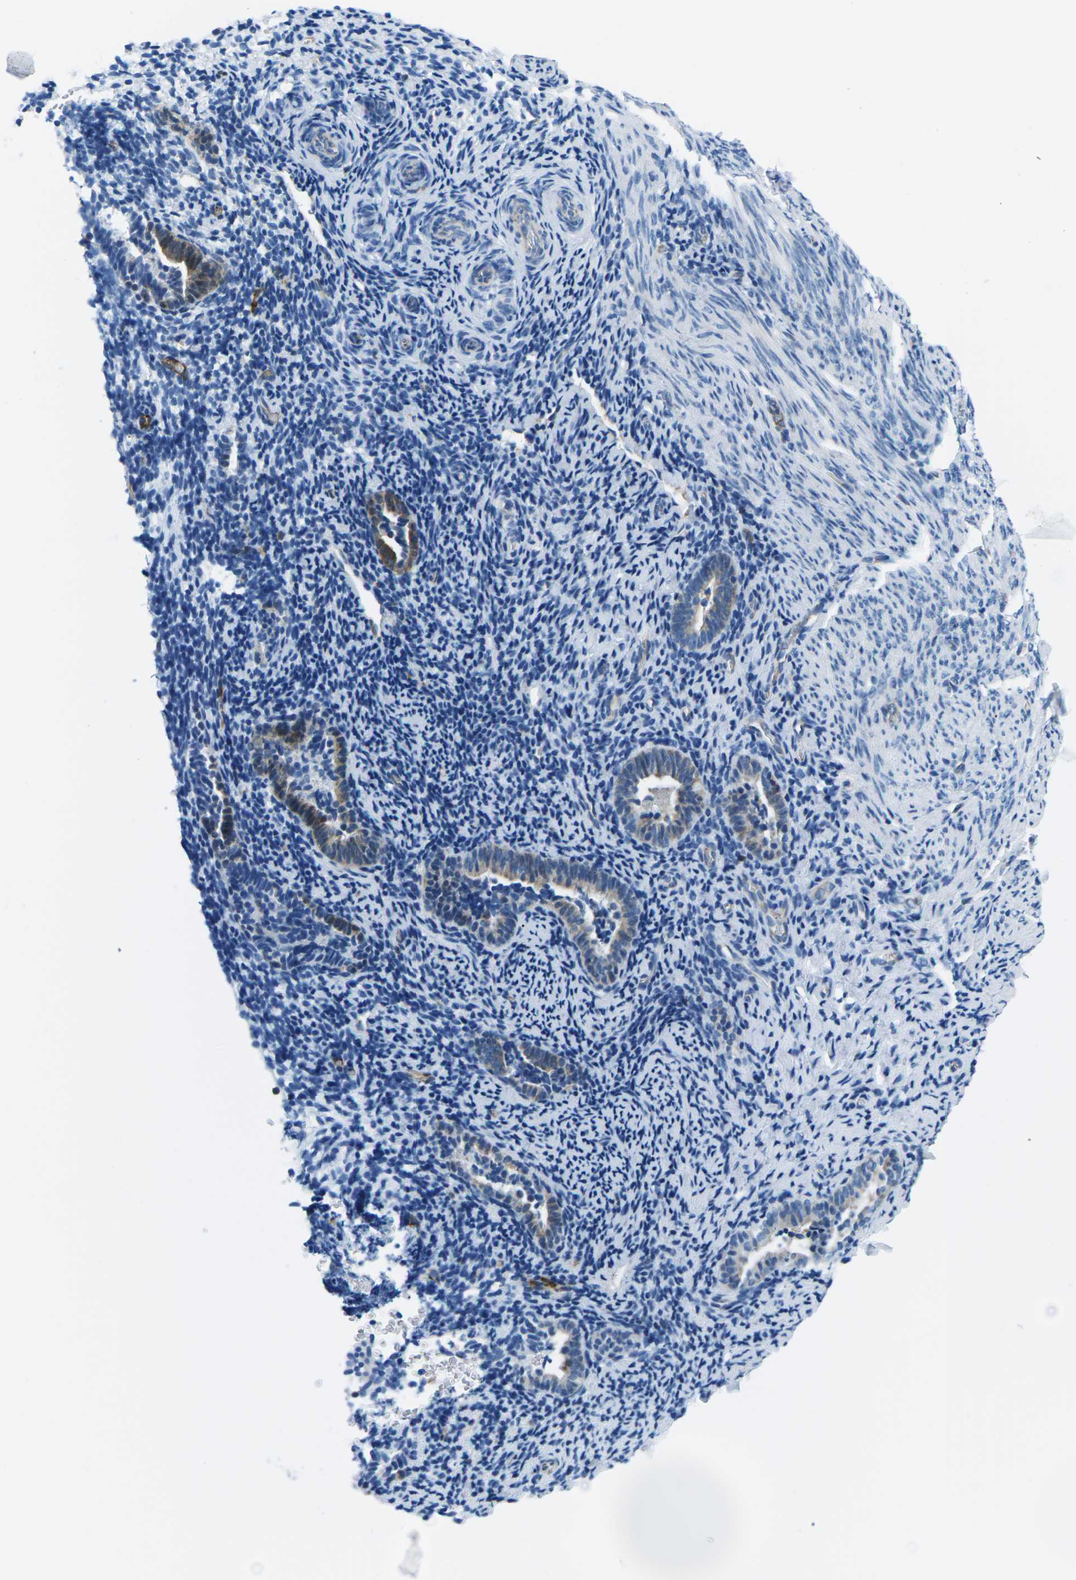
{"staining": {"intensity": "negative", "quantity": "none", "location": "none"}, "tissue": "endometrium", "cell_type": "Cells in endometrial stroma", "image_type": "normal", "snomed": [{"axis": "morphology", "description": "Normal tissue, NOS"}, {"axis": "topography", "description": "Endometrium"}], "caption": "Micrograph shows no protein expression in cells in endometrial stroma of unremarkable endometrium.", "gene": "SOCS4", "patient": {"sex": "female", "age": 51}}